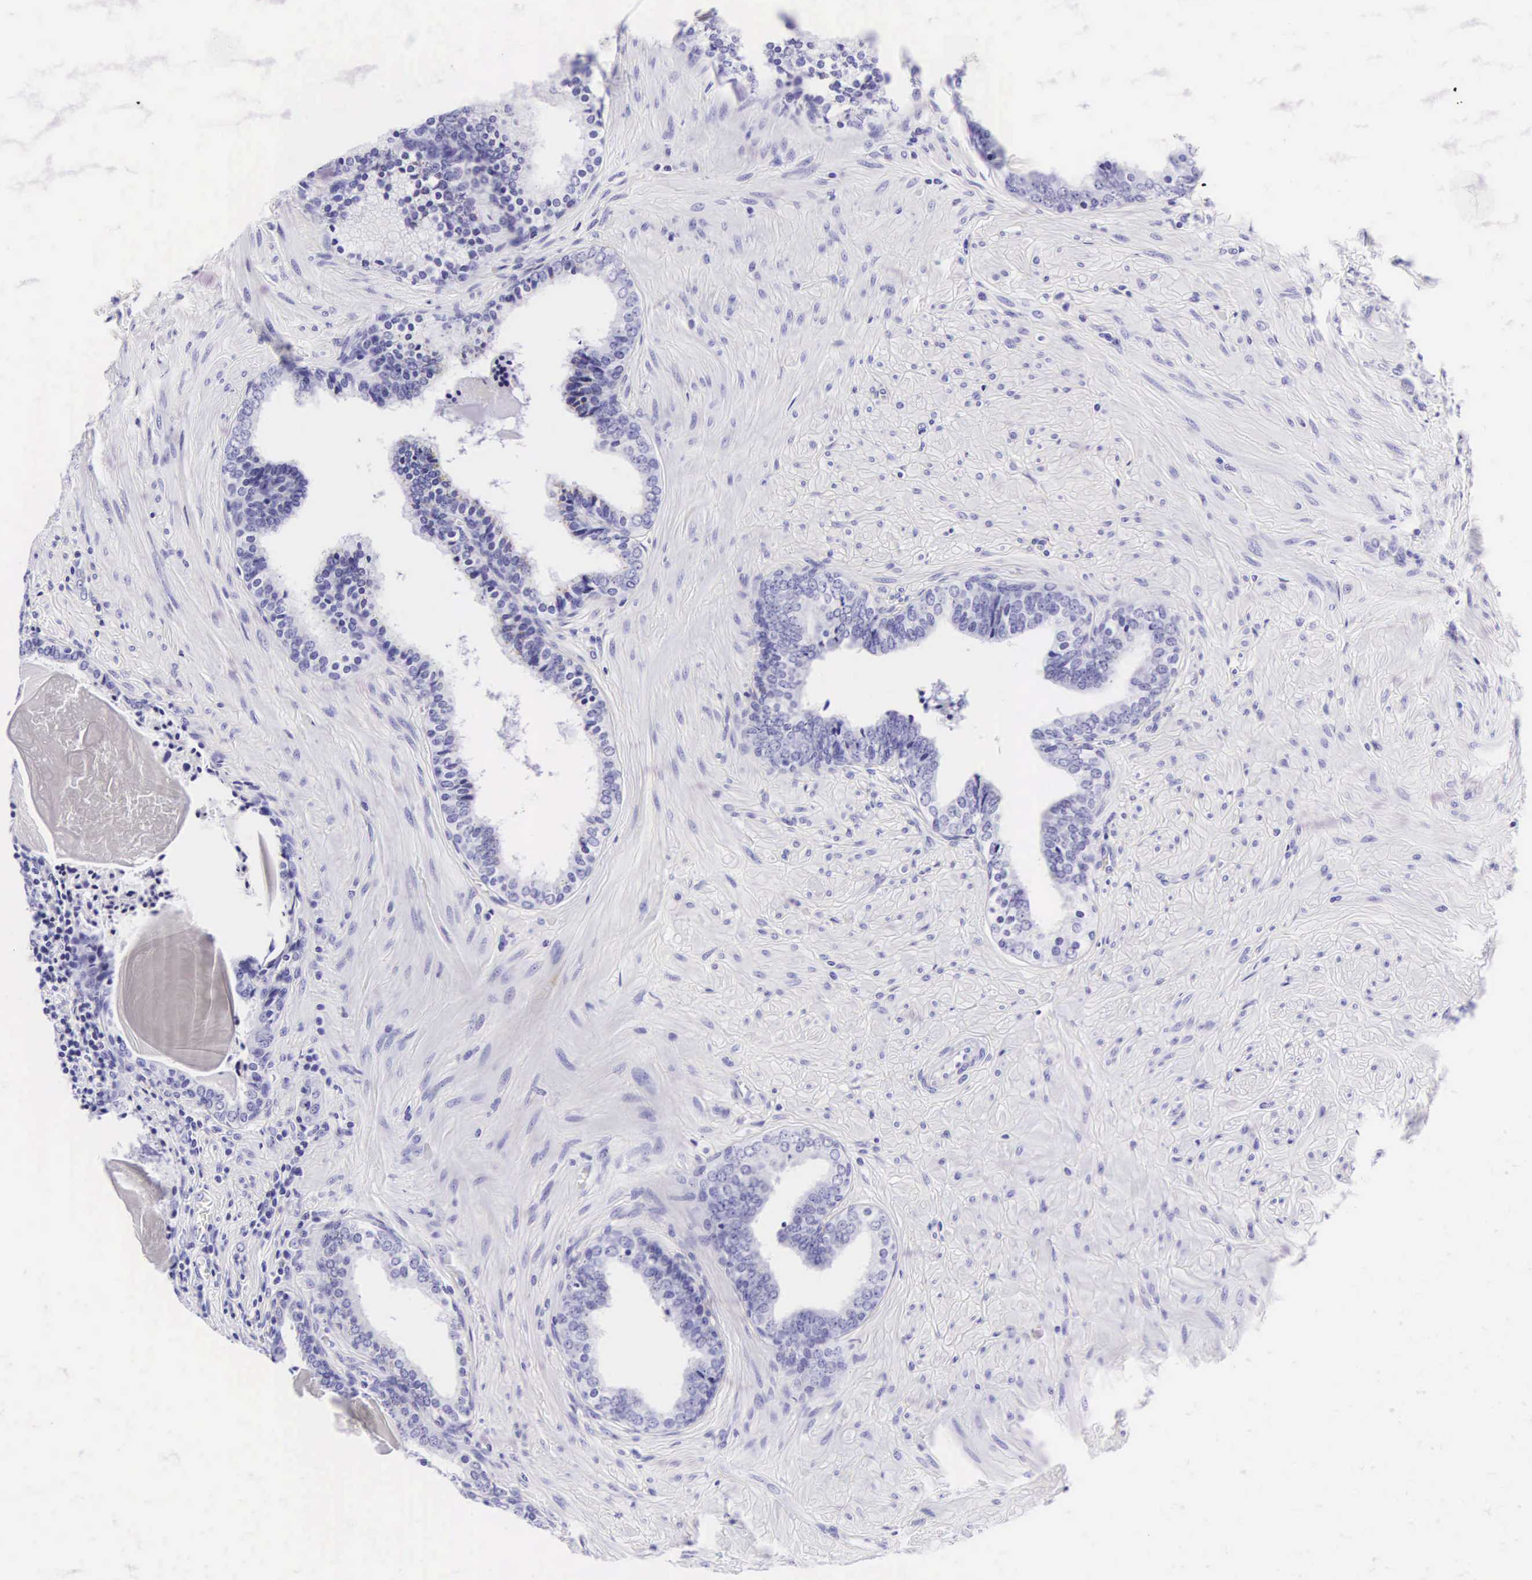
{"staining": {"intensity": "negative", "quantity": "none", "location": "none"}, "tissue": "prostate", "cell_type": "Glandular cells", "image_type": "normal", "snomed": [{"axis": "morphology", "description": "Normal tissue, NOS"}, {"axis": "topography", "description": "Prostate"}], "caption": "DAB immunohistochemical staining of normal human prostate displays no significant positivity in glandular cells. (IHC, brightfield microscopy, high magnification).", "gene": "CD1A", "patient": {"sex": "male", "age": 65}}